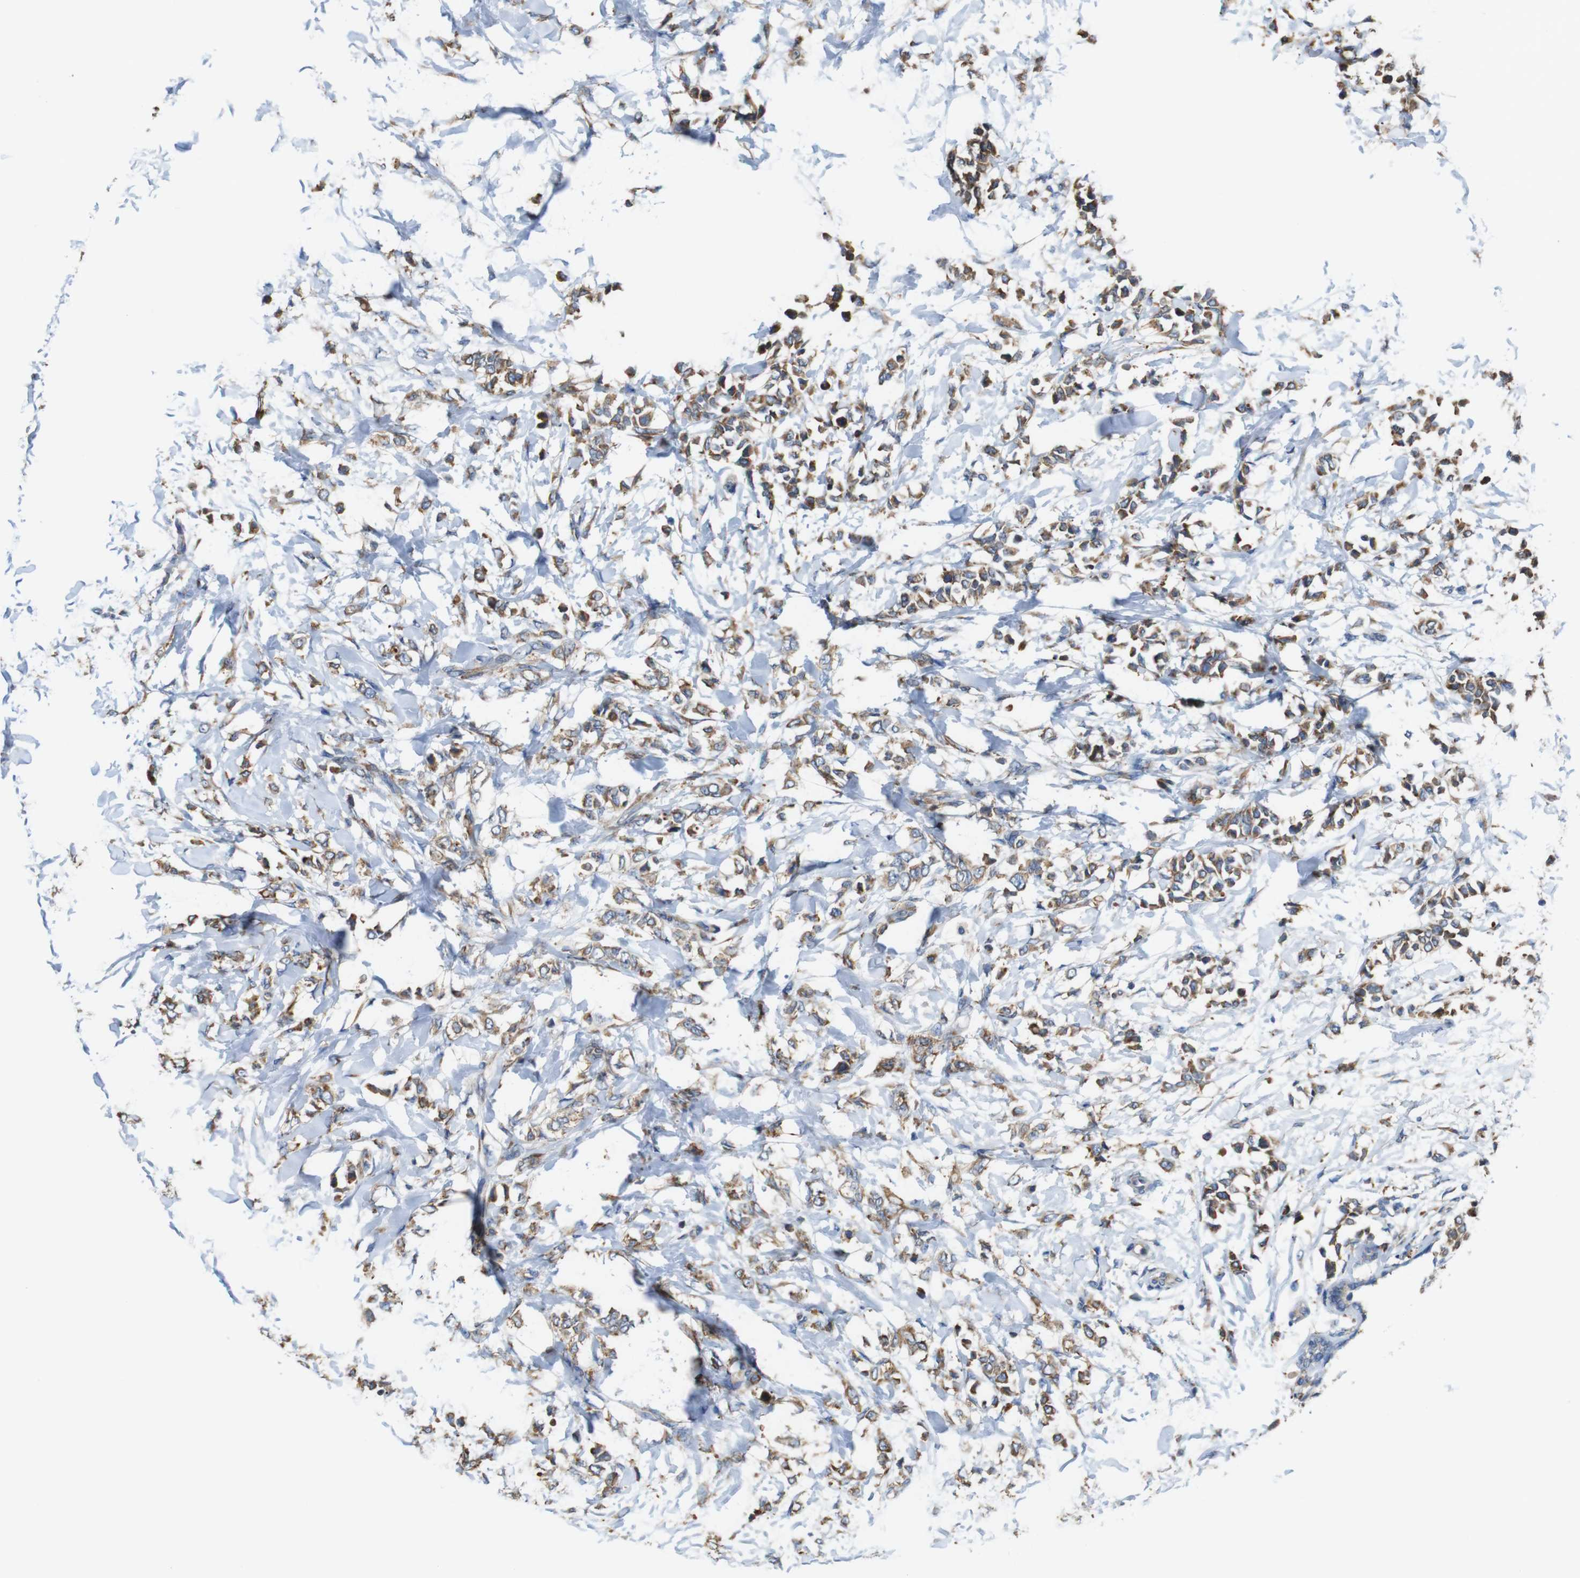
{"staining": {"intensity": "weak", "quantity": ">75%", "location": "cytoplasmic/membranous"}, "tissue": "breast cancer", "cell_type": "Tumor cells", "image_type": "cancer", "snomed": [{"axis": "morphology", "description": "Lobular carcinoma, in situ"}, {"axis": "morphology", "description": "Lobular carcinoma"}, {"axis": "topography", "description": "Breast"}], "caption": "IHC micrograph of neoplastic tissue: human breast cancer stained using IHC reveals low levels of weak protein expression localized specifically in the cytoplasmic/membranous of tumor cells, appearing as a cytoplasmic/membranous brown color.", "gene": "UGGT1", "patient": {"sex": "female", "age": 41}}